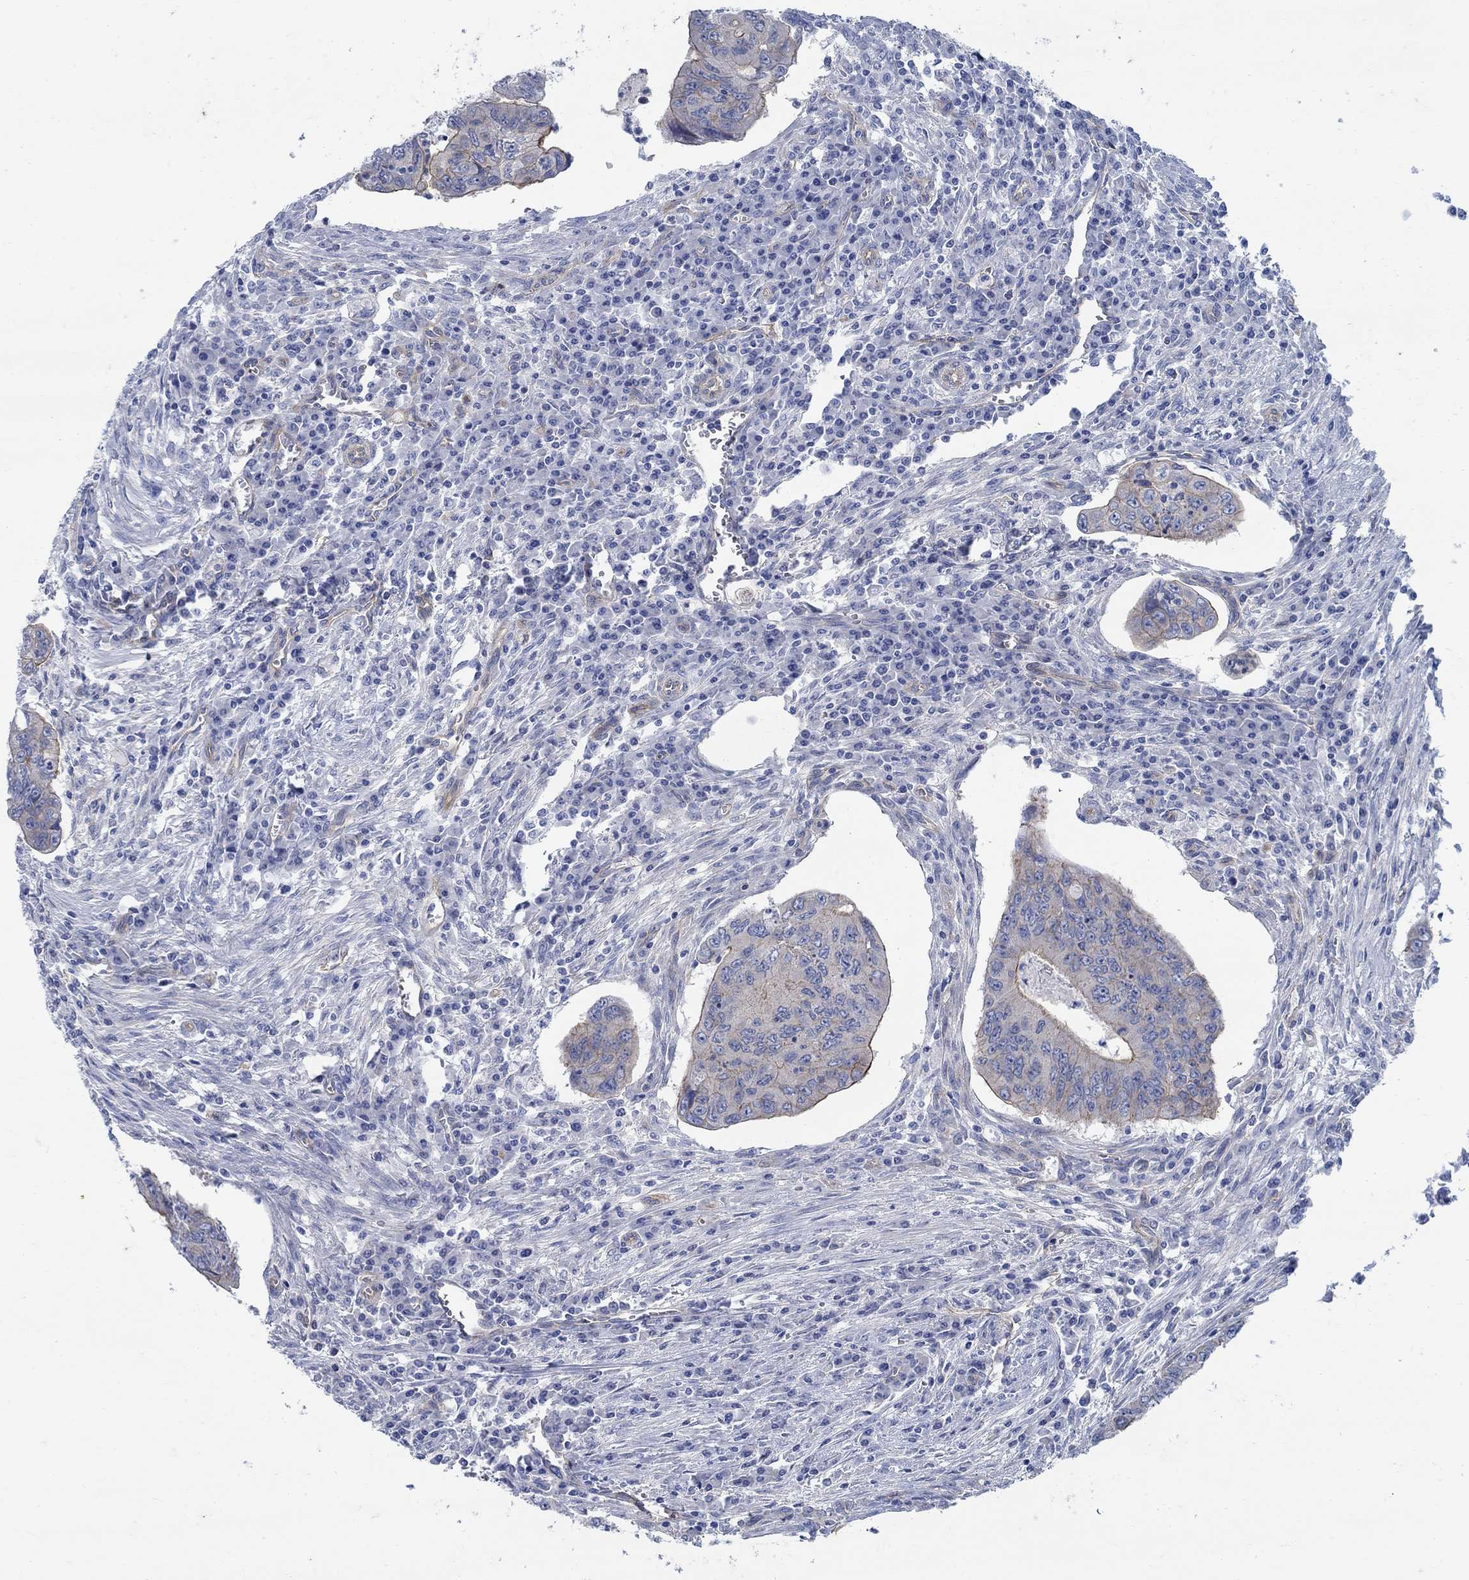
{"staining": {"intensity": "moderate", "quantity": "<25%", "location": "cytoplasmic/membranous"}, "tissue": "colorectal cancer", "cell_type": "Tumor cells", "image_type": "cancer", "snomed": [{"axis": "morphology", "description": "Adenocarcinoma, NOS"}, {"axis": "topography", "description": "Colon"}], "caption": "Approximately <25% of tumor cells in colorectal adenocarcinoma exhibit moderate cytoplasmic/membranous protein staining as visualized by brown immunohistochemical staining.", "gene": "TMEM198", "patient": {"sex": "male", "age": 53}}